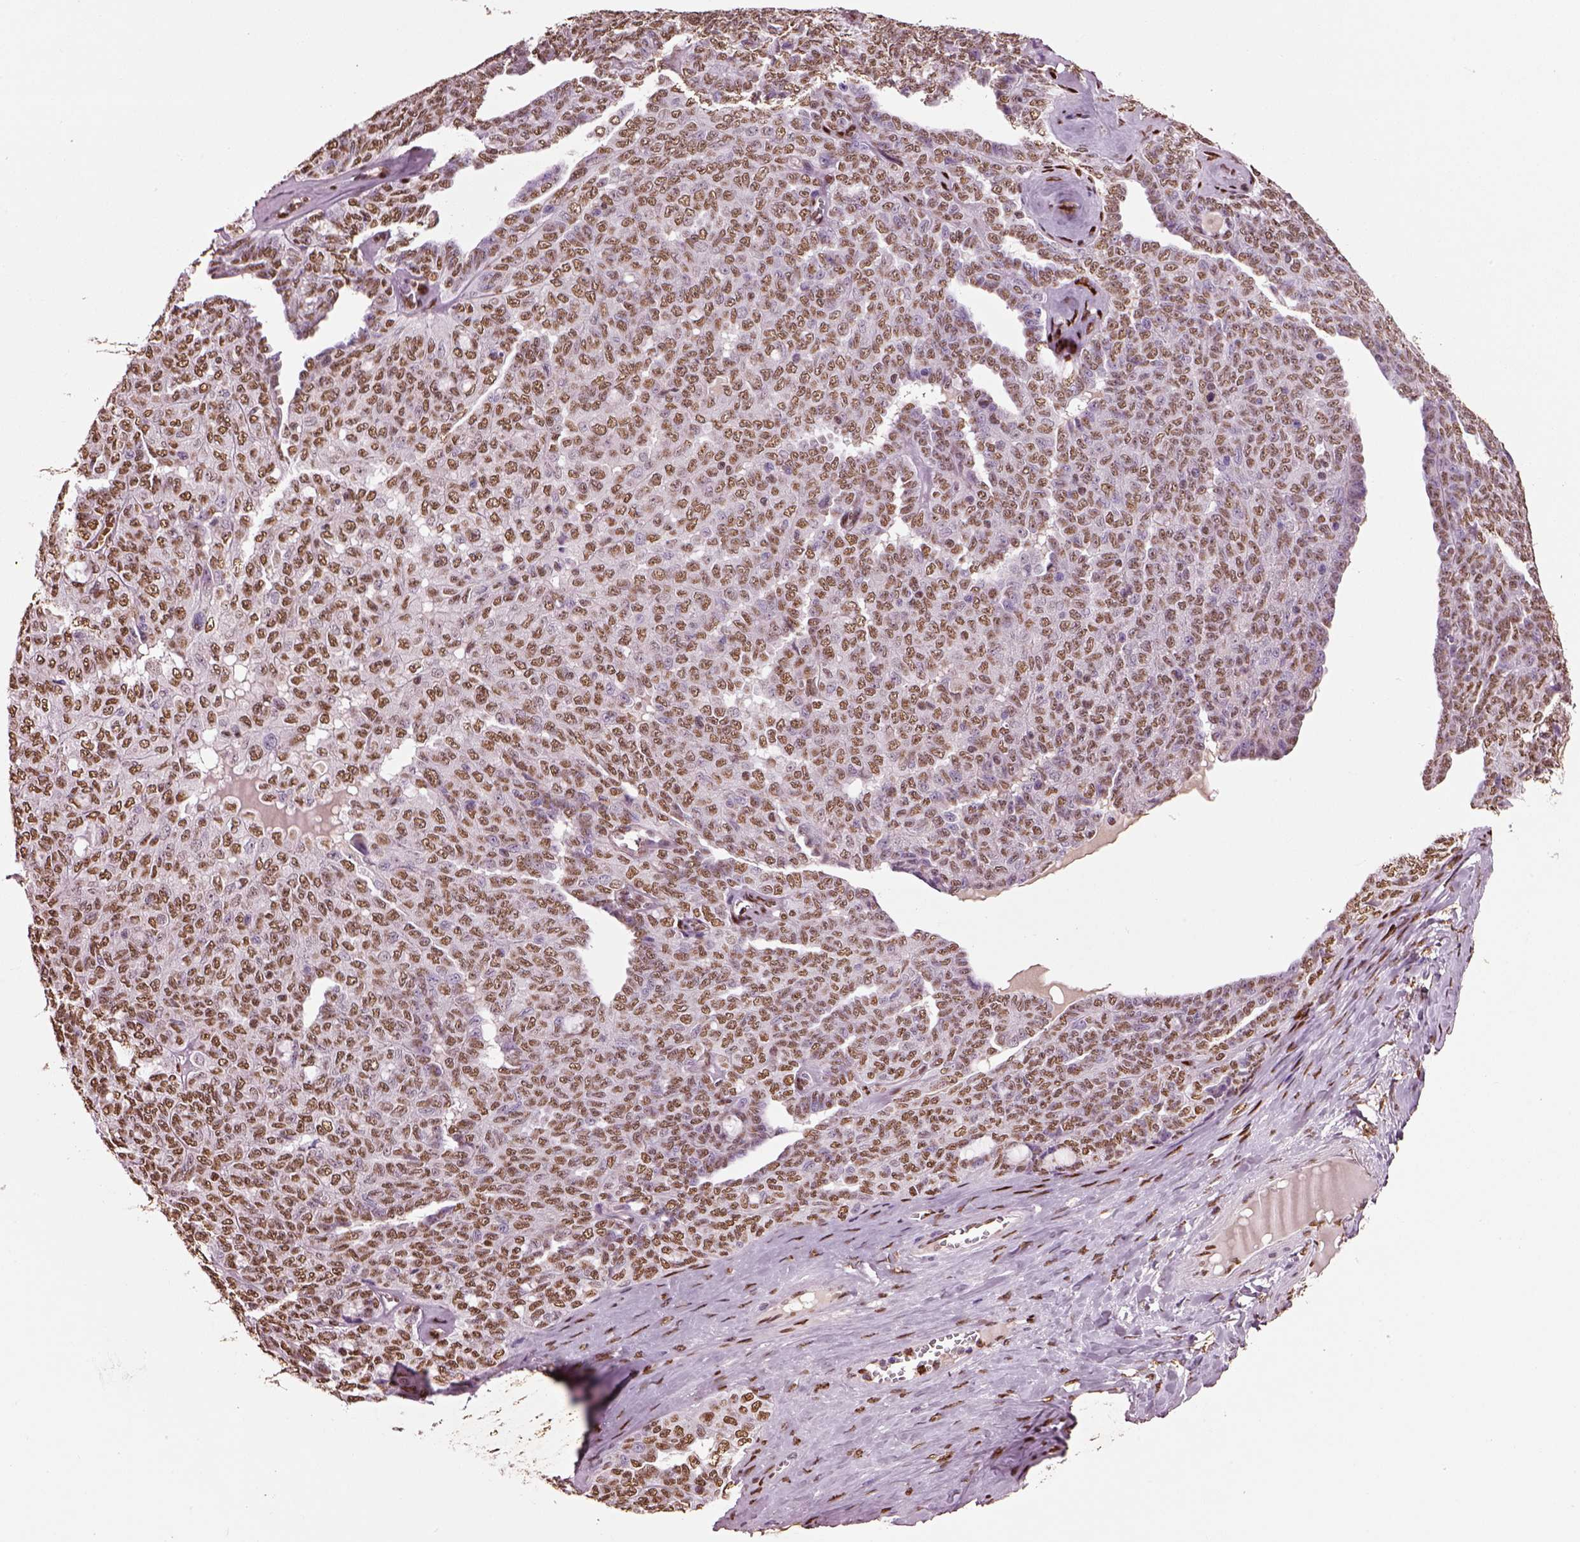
{"staining": {"intensity": "moderate", "quantity": ">75%", "location": "nuclear"}, "tissue": "ovarian cancer", "cell_type": "Tumor cells", "image_type": "cancer", "snomed": [{"axis": "morphology", "description": "Cystadenocarcinoma, serous, NOS"}, {"axis": "topography", "description": "Ovary"}], "caption": "An immunohistochemistry (IHC) histopathology image of neoplastic tissue is shown. Protein staining in brown shows moderate nuclear positivity in serous cystadenocarcinoma (ovarian) within tumor cells.", "gene": "DDX3X", "patient": {"sex": "female", "age": 71}}